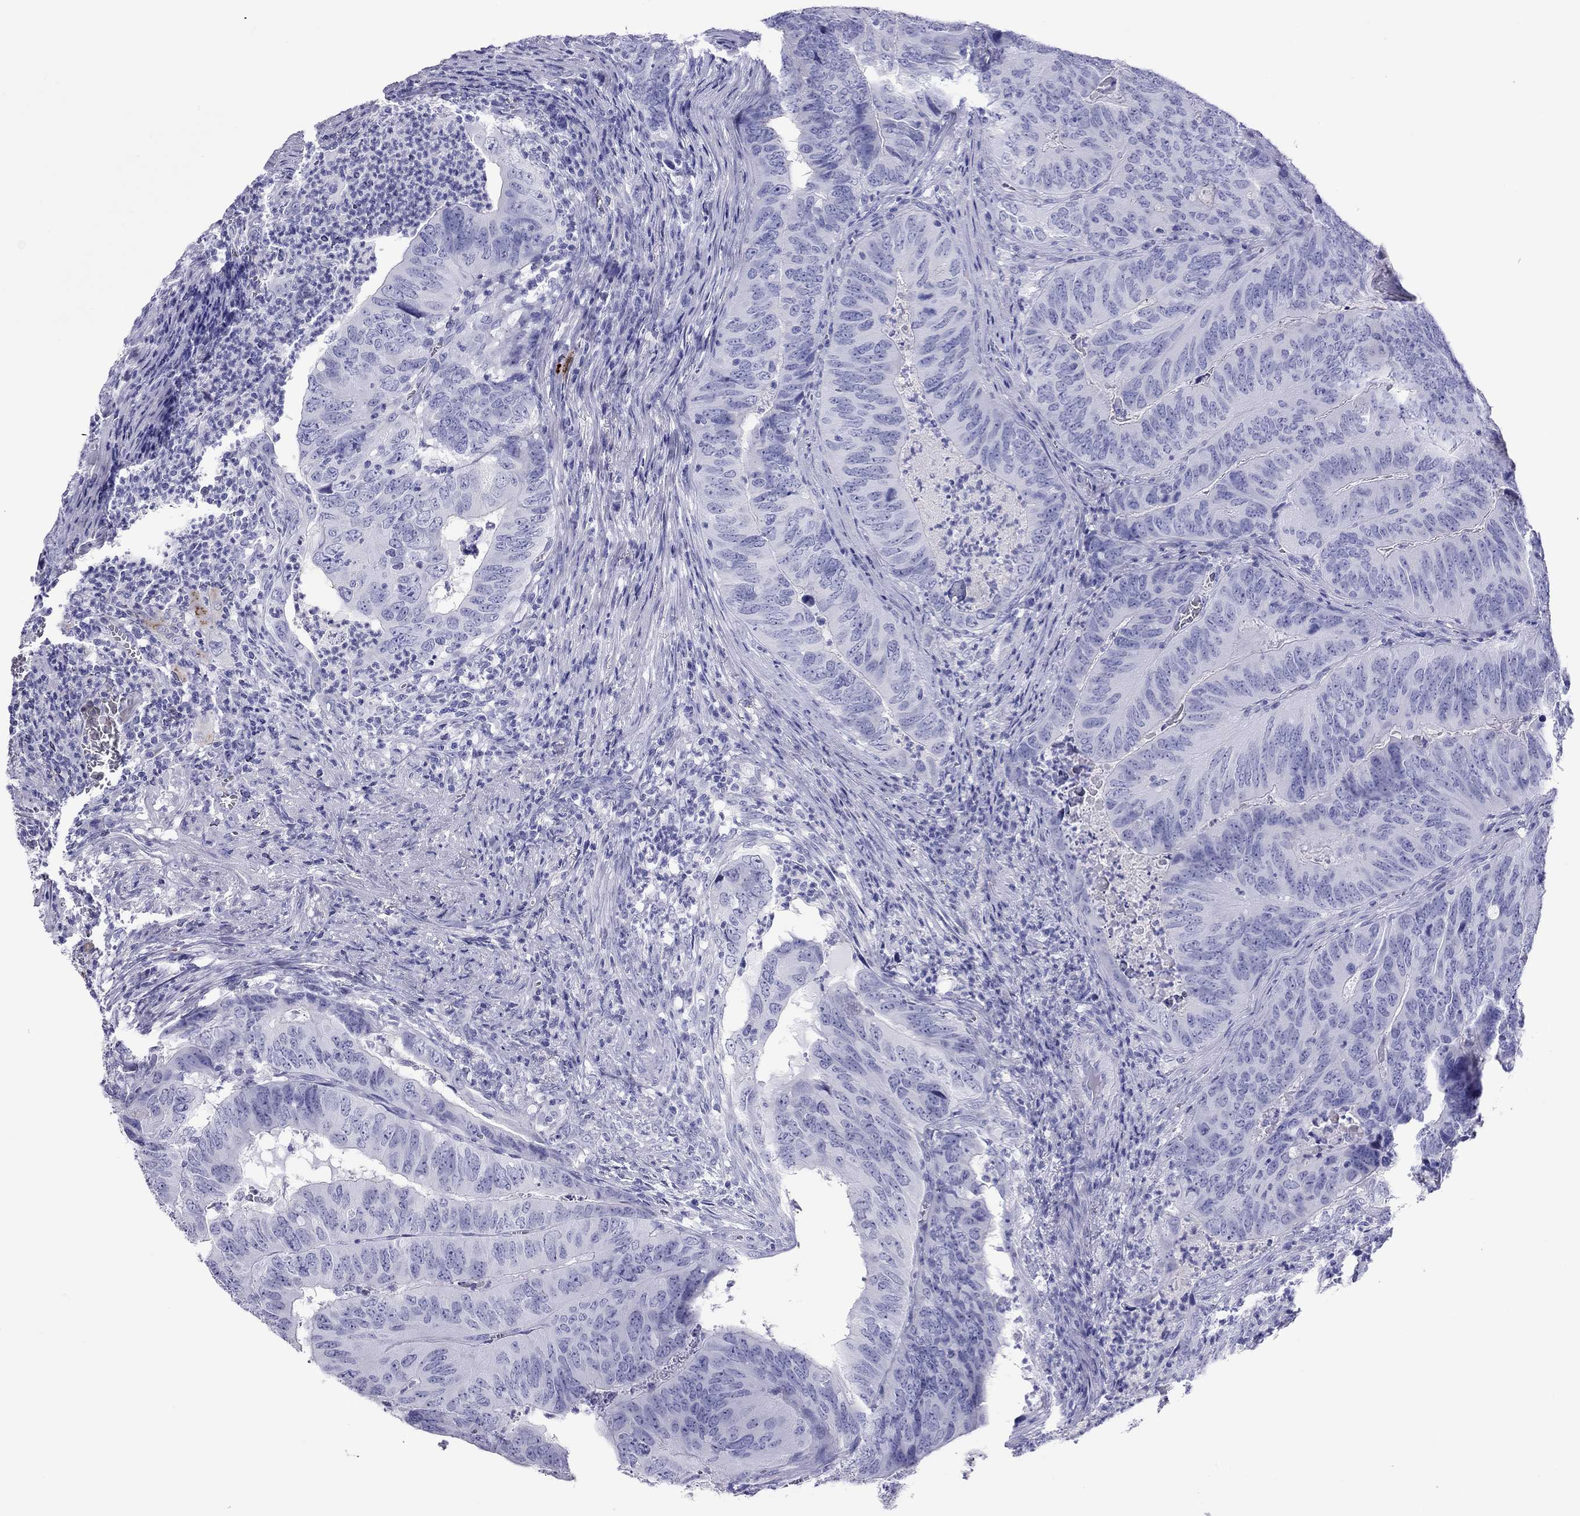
{"staining": {"intensity": "negative", "quantity": "none", "location": "none"}, "tissue": "colorectal cancer", "cell_type": "Tumor cells", "image_type": "cancer", "snomed": [{"axis": "morphology", "description": "Adenocarcinoma, NOS"}, {"axis": "topography", "description": "Colon"}], "caption": "A histopathology image of human colorectal adenocarcinoma is negative for staining in tumor cells. (Stains: DAB immunohistochemistry with hematoxylin counter stain, Microscopy: brightfield microscopy at high magnification).", "gene": "PTPRN", "patient": {"sex": "male", "age": 79}}